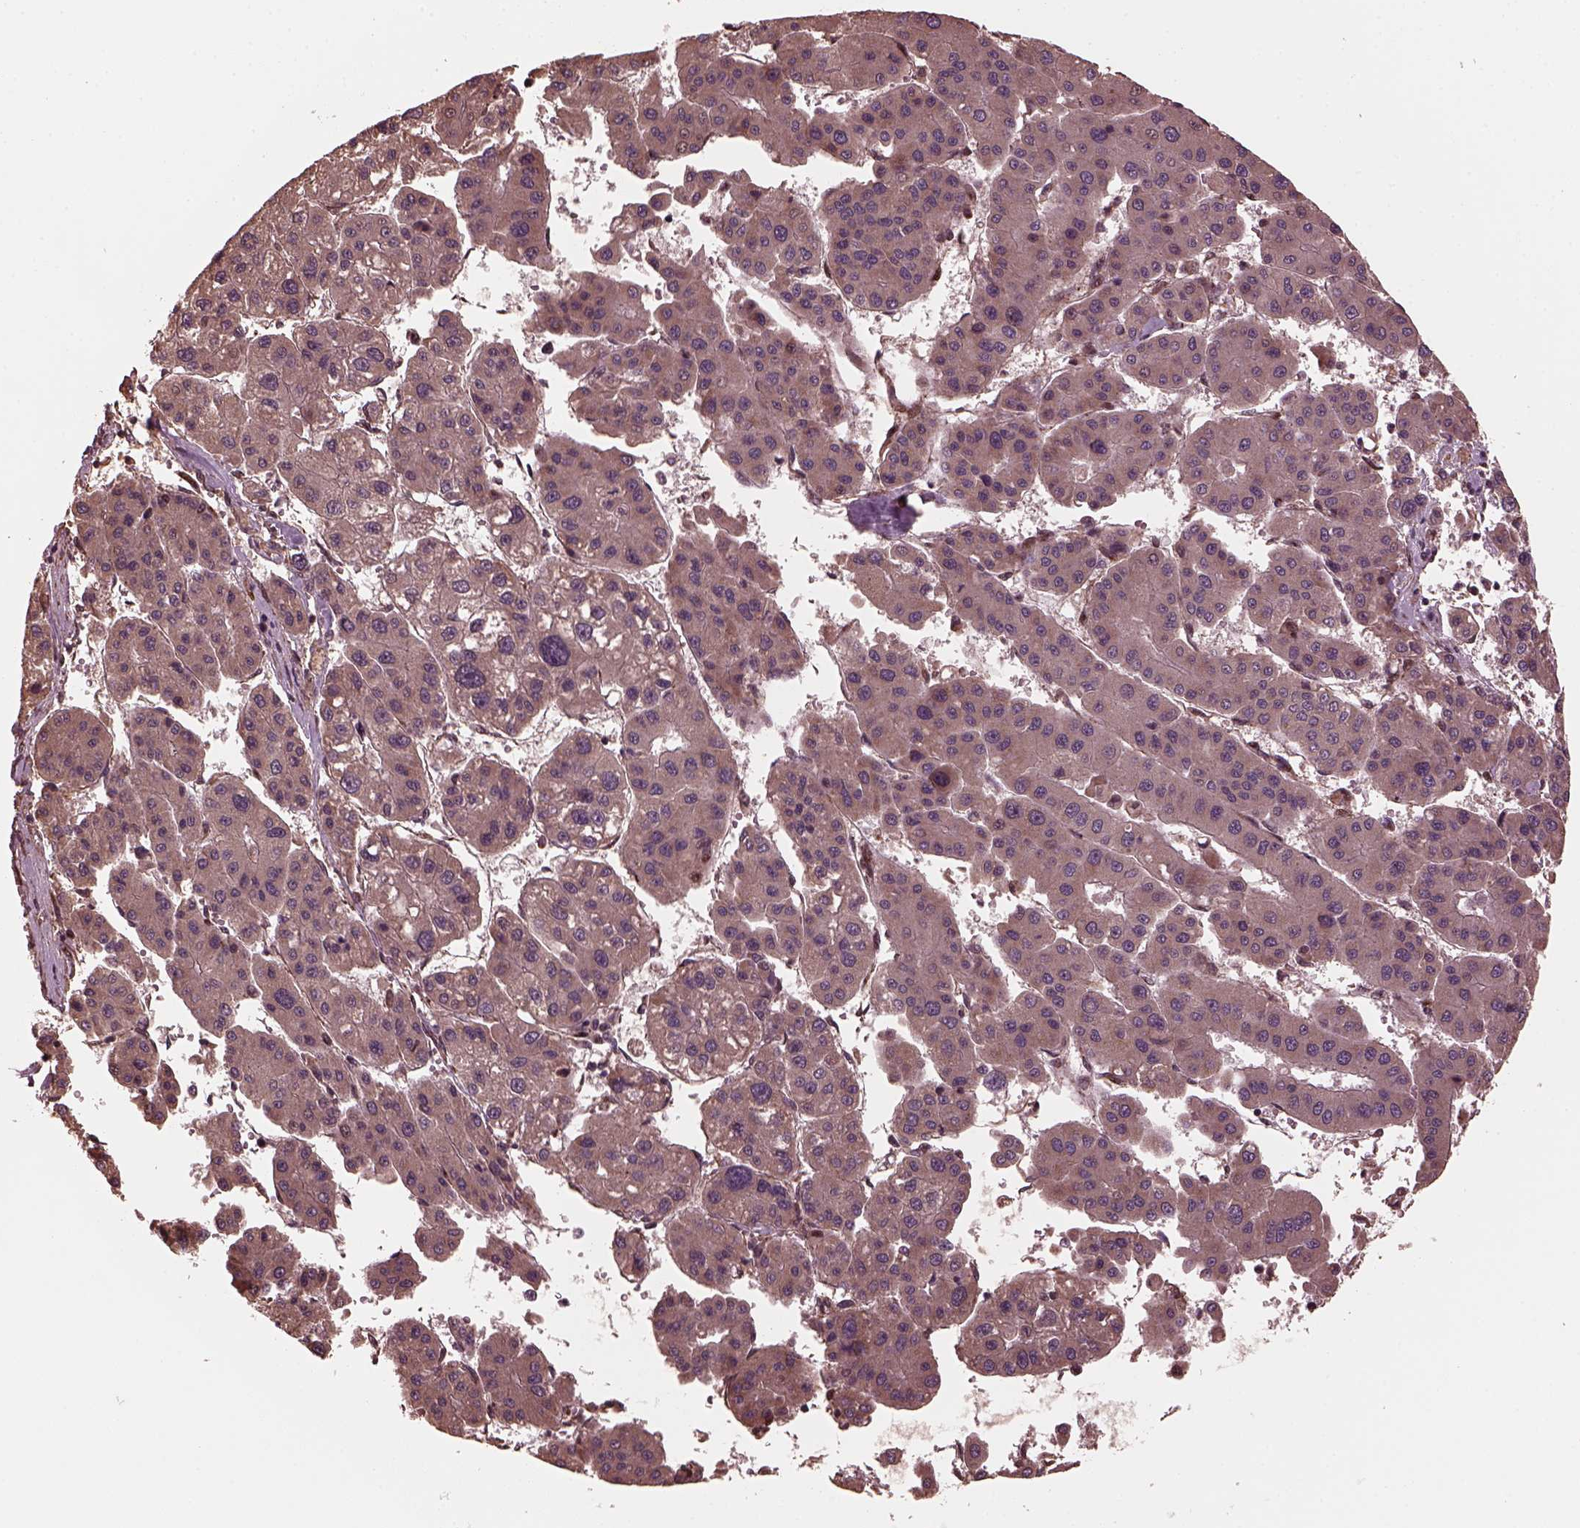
{"staining": {"intensity": "weak", "quantity": ">75%", "location": "cytoplasmic/membranous"}, "tissue": "liver cancer", "cell_type": "Tumor cells", "image_type": "cancer", "snomed": [{"axis": "morphology", "description": "Carcinoma, Hepatocellular, NOS"}, {"axis": "topography", "description": "Liver"}], "caption": "Liver hepatocellular carcinoma tissue exhibits weak cytoplasmic/membranous positivity in about >75% of tumor cells, visualized by immunohistochemistry.", "gene": "ZNF292", "patient": {"sex": "male", "age": 73}}